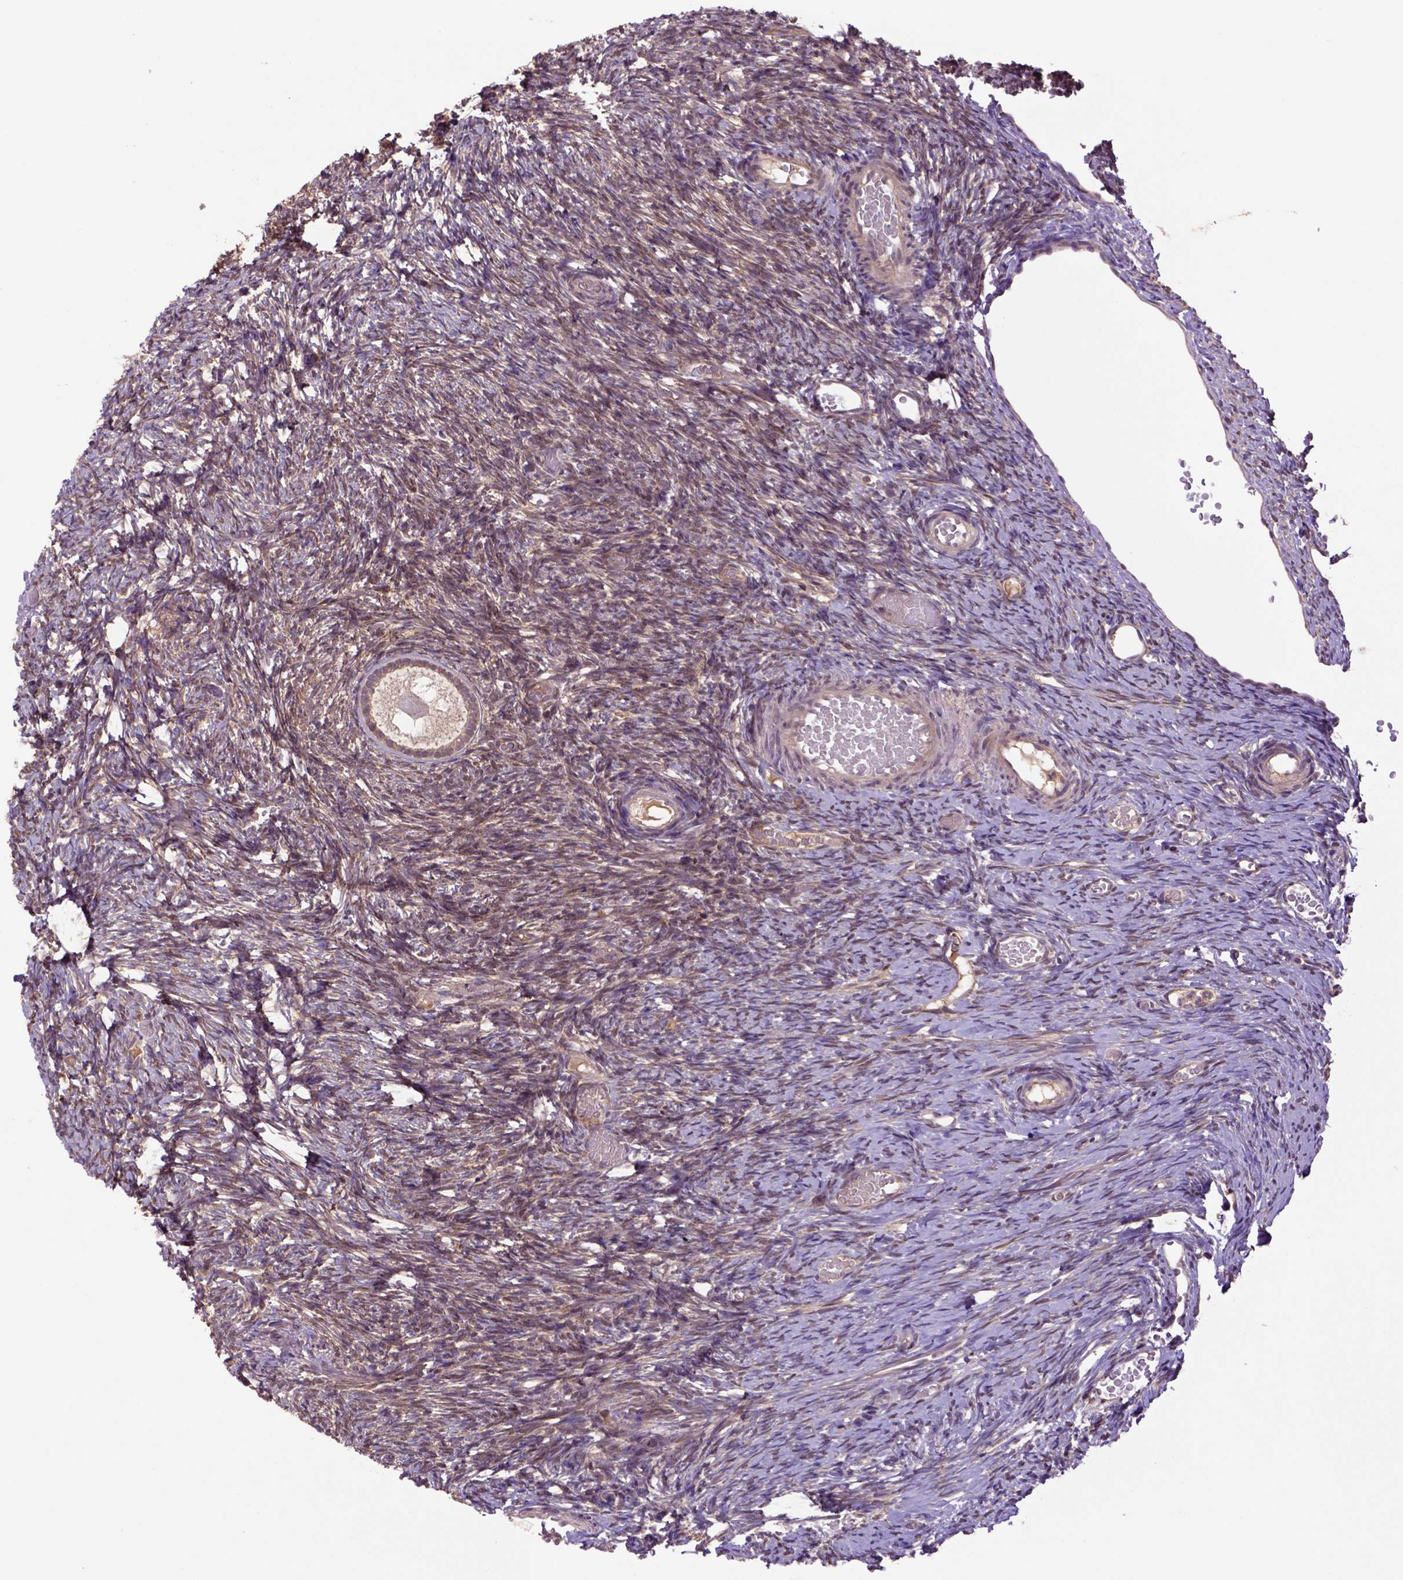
{"staining": {"intensity": "moderate", "quantity": ">75%", "location": "cytoplasmic/membranous"}, "tissue": "ovary", "cell_type": "Follicle cells", "image_type": "normal", "snomed": [{"axis": "morphology", "description": "Normal tissue, NOS"}, {"axis": "topography", "description": "Ovary"}], "caption": "Benign ovary displays moderate cytoplasmic/membranous staining in approximately >75% of follicle cells, visualized by immunohistochemistry. Using DAB (3,3'-diaminobenzidine) (brown) and hematoxylin (blue) stains, captured at high magnification using brightfield microscopy.", "gene": "HSPBP1", "patient": {"sex": "female", "age": 39}}